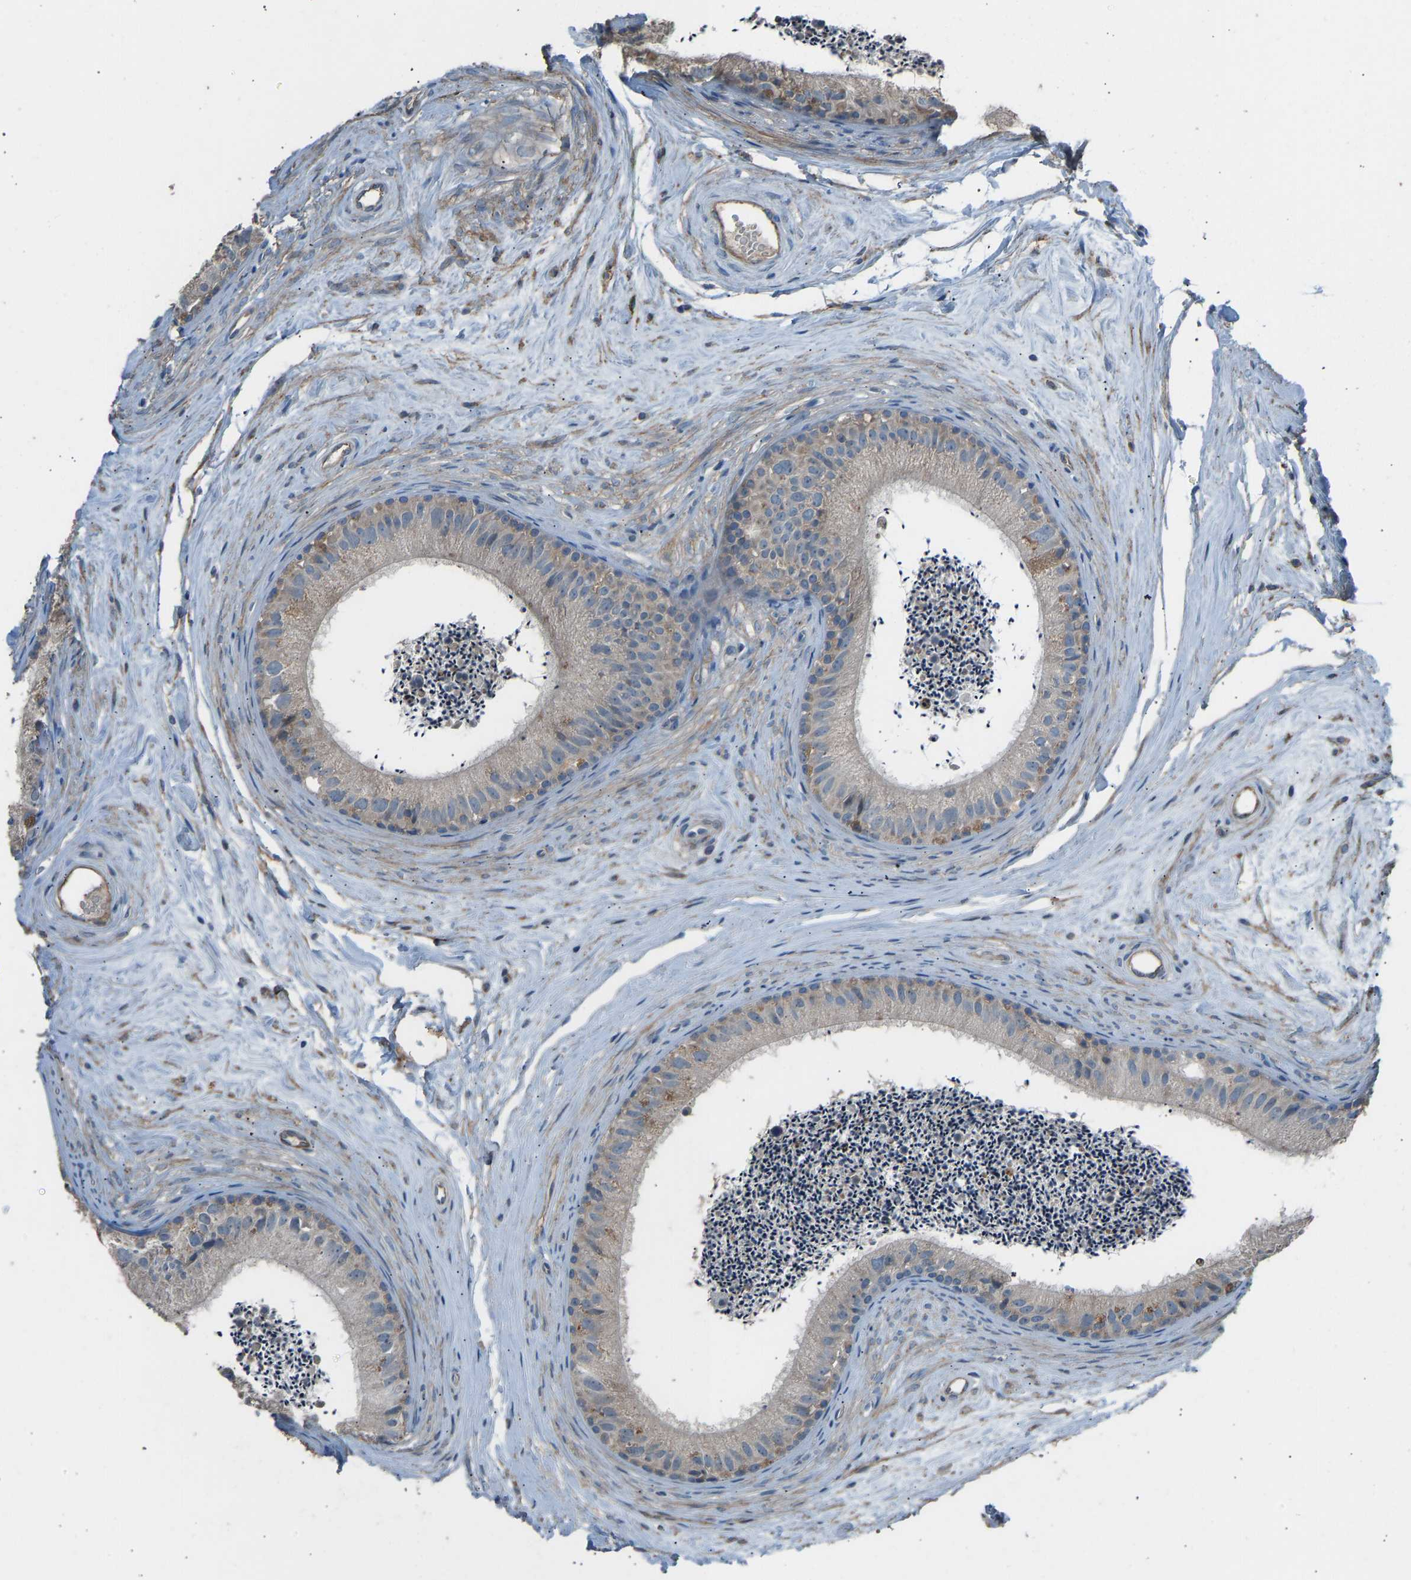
{"staining": {"intensity": "moderate", "quantity": "25%-75%", "location": "cytoplasmic/membranous"}, "tissue": "epididymis", "cell_type": "Glandular cells", "image_type": "normal", "snomed": [{"axis": "morphology", "description": "Normal tissue, NOS"}, {"axis": "topography", "description": "Epididymis"}], "caption": "High-power microscopy captured an immunohistochemistry (IHC) image of normal epididymis, revealing moderate cytoplasmic/membranous positivity in approximately 25%-75% of glandular cells. Nuclei are stained in blue.", "gene": "TGFBR3", "patient": {"sex": "male", "age": 56}}